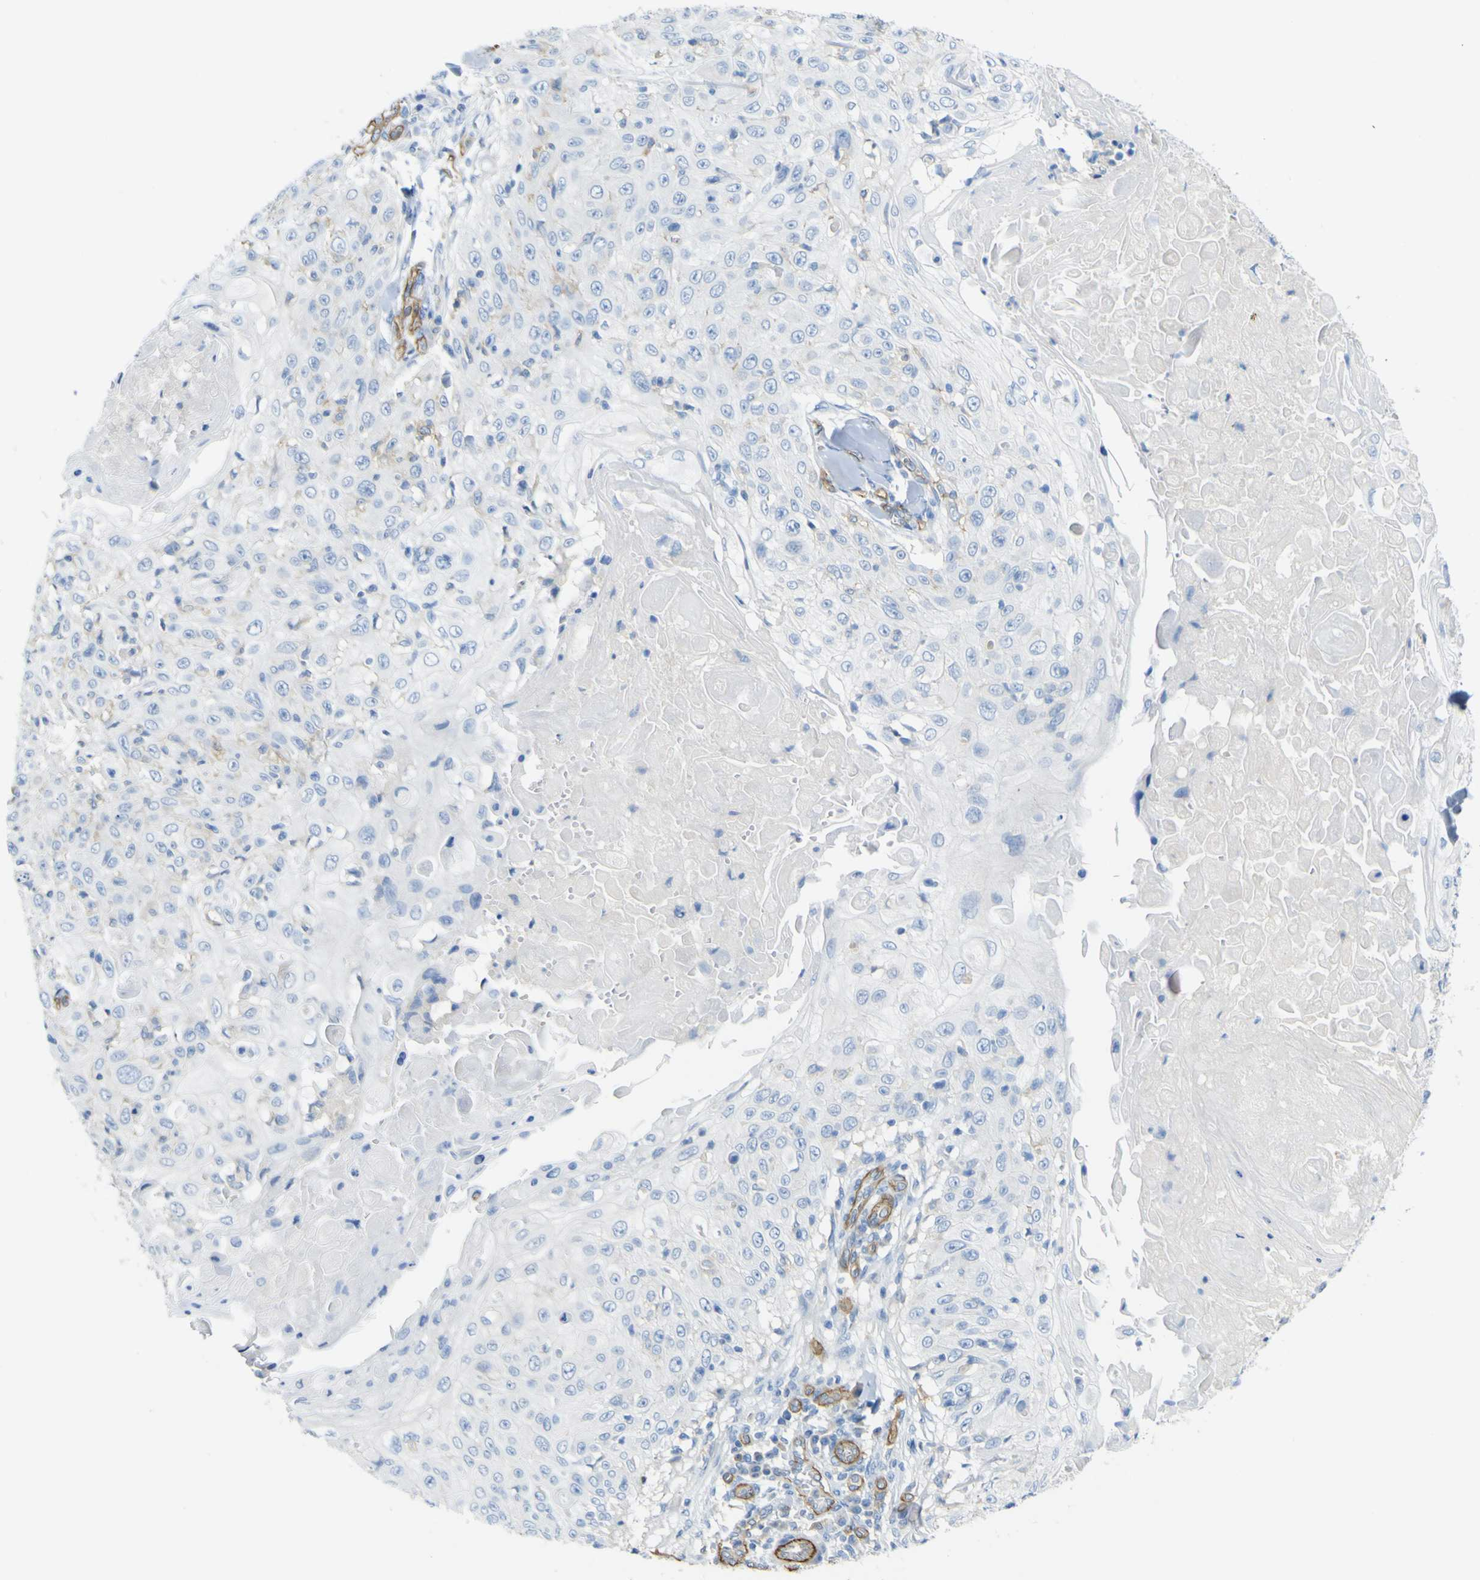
{"staining": {"intensity": "negative", "quantity": "none", "location": "none"}, "tissue": "skin cancer", "cell_type": "Tumor cells", "image_type": "cancer", "snomed": [{"axis": "morphology", "description": "Squamous cell carcinoma, NOS"}, {"axis": "topography", "description": "Skin"}], "caption": "A photomicrograph of human skin cancer is negative for staining in tumor cells.", "gene": "CD93", "patient": {"sex": "male", "age": 86}}